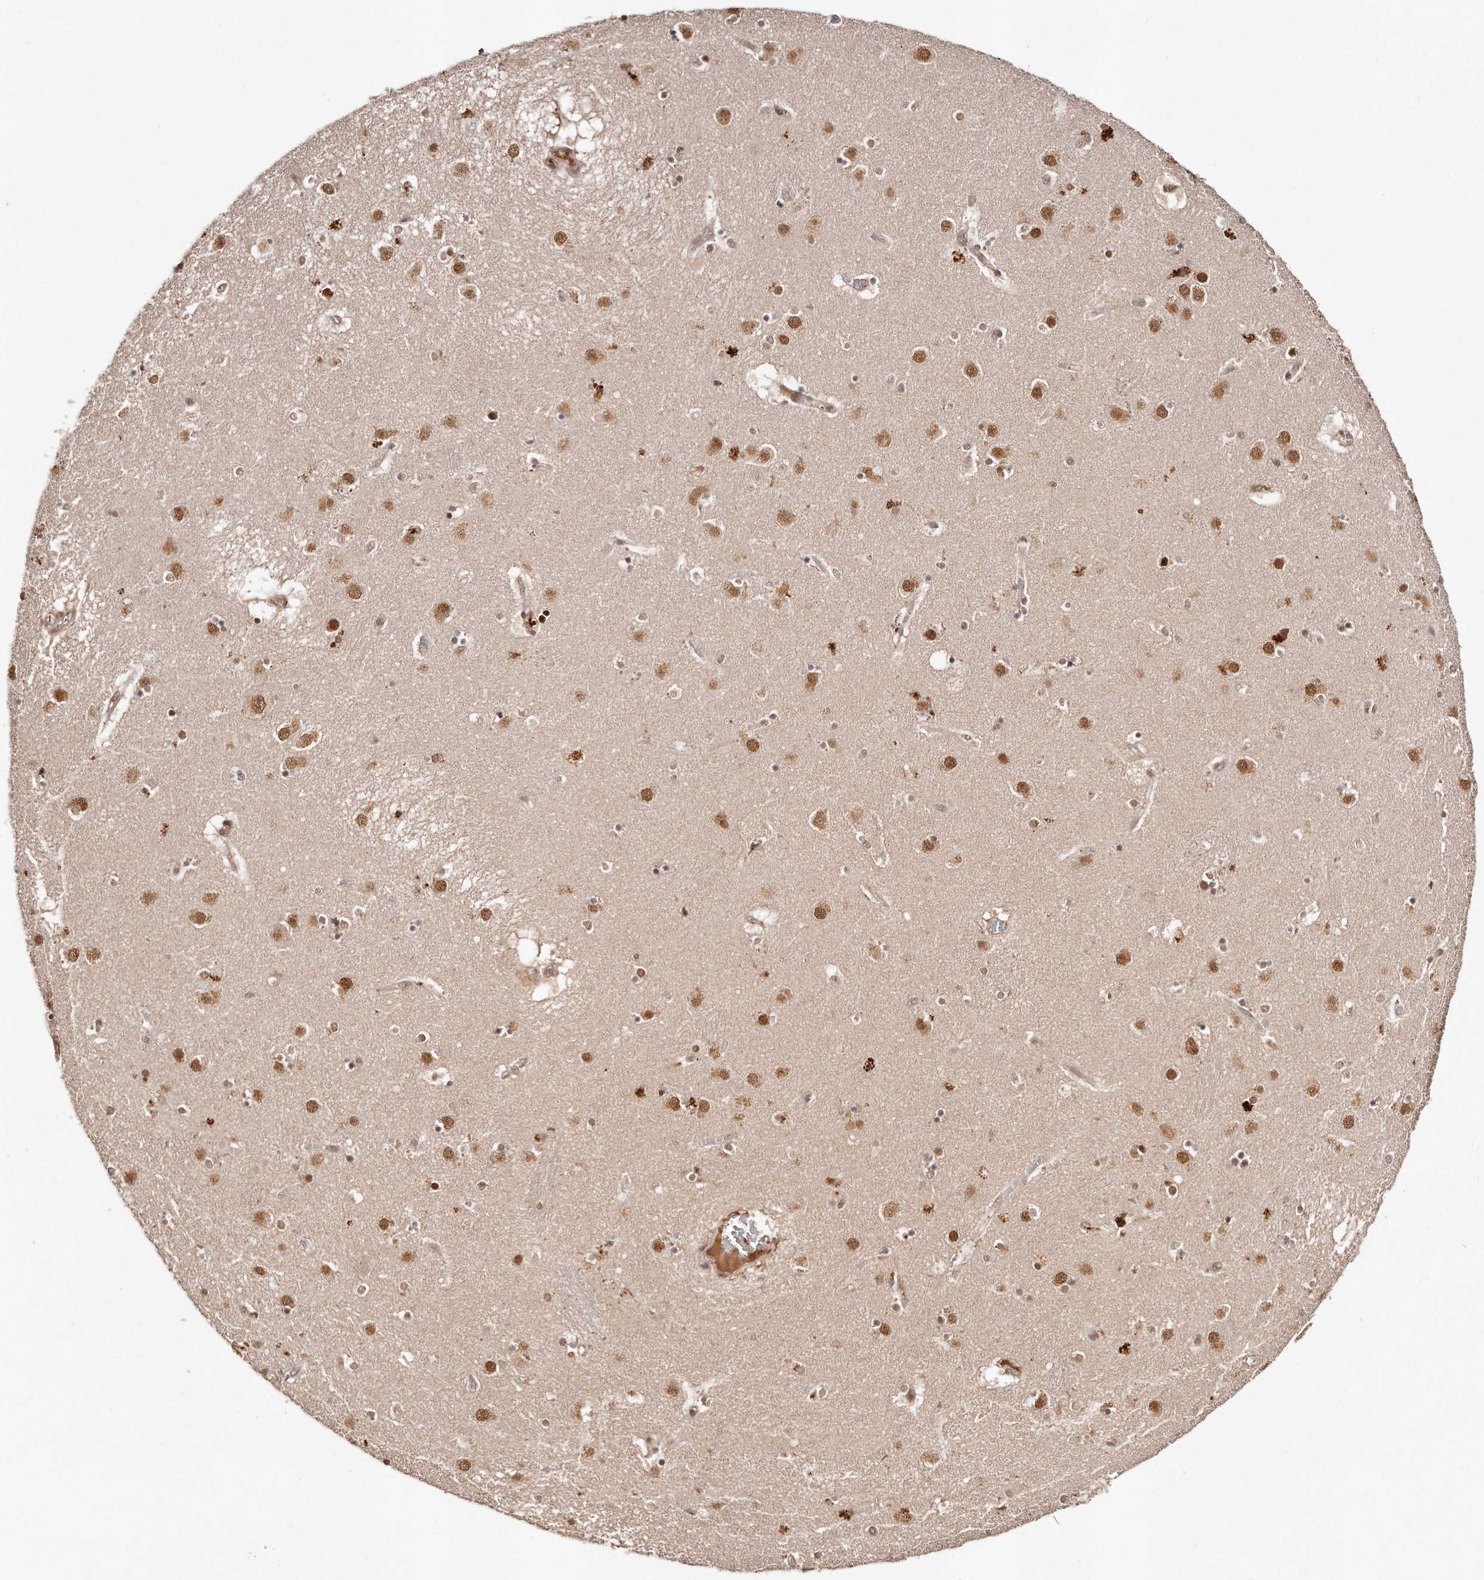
{"staining": {"intensity": "moderate", "quantity": ">75%", "location": "nuclear"}, "tissue": "caudate", "cell_type": "Glial cells", "image_type": "normal", "snomed": [{"axis": "morphology", "description": "Normal tissue, NOS"}, {"axis": "topography", "description": "Lateral ventricle wall"}], "caption": "There is medium levels of moderate nuclear expression in glial cells of unremarkable caudate, as demonstrated by immunohistochemical staining (brown color).", "gene": "SOX4", "patient": {"sex": "male", "age": 70}}